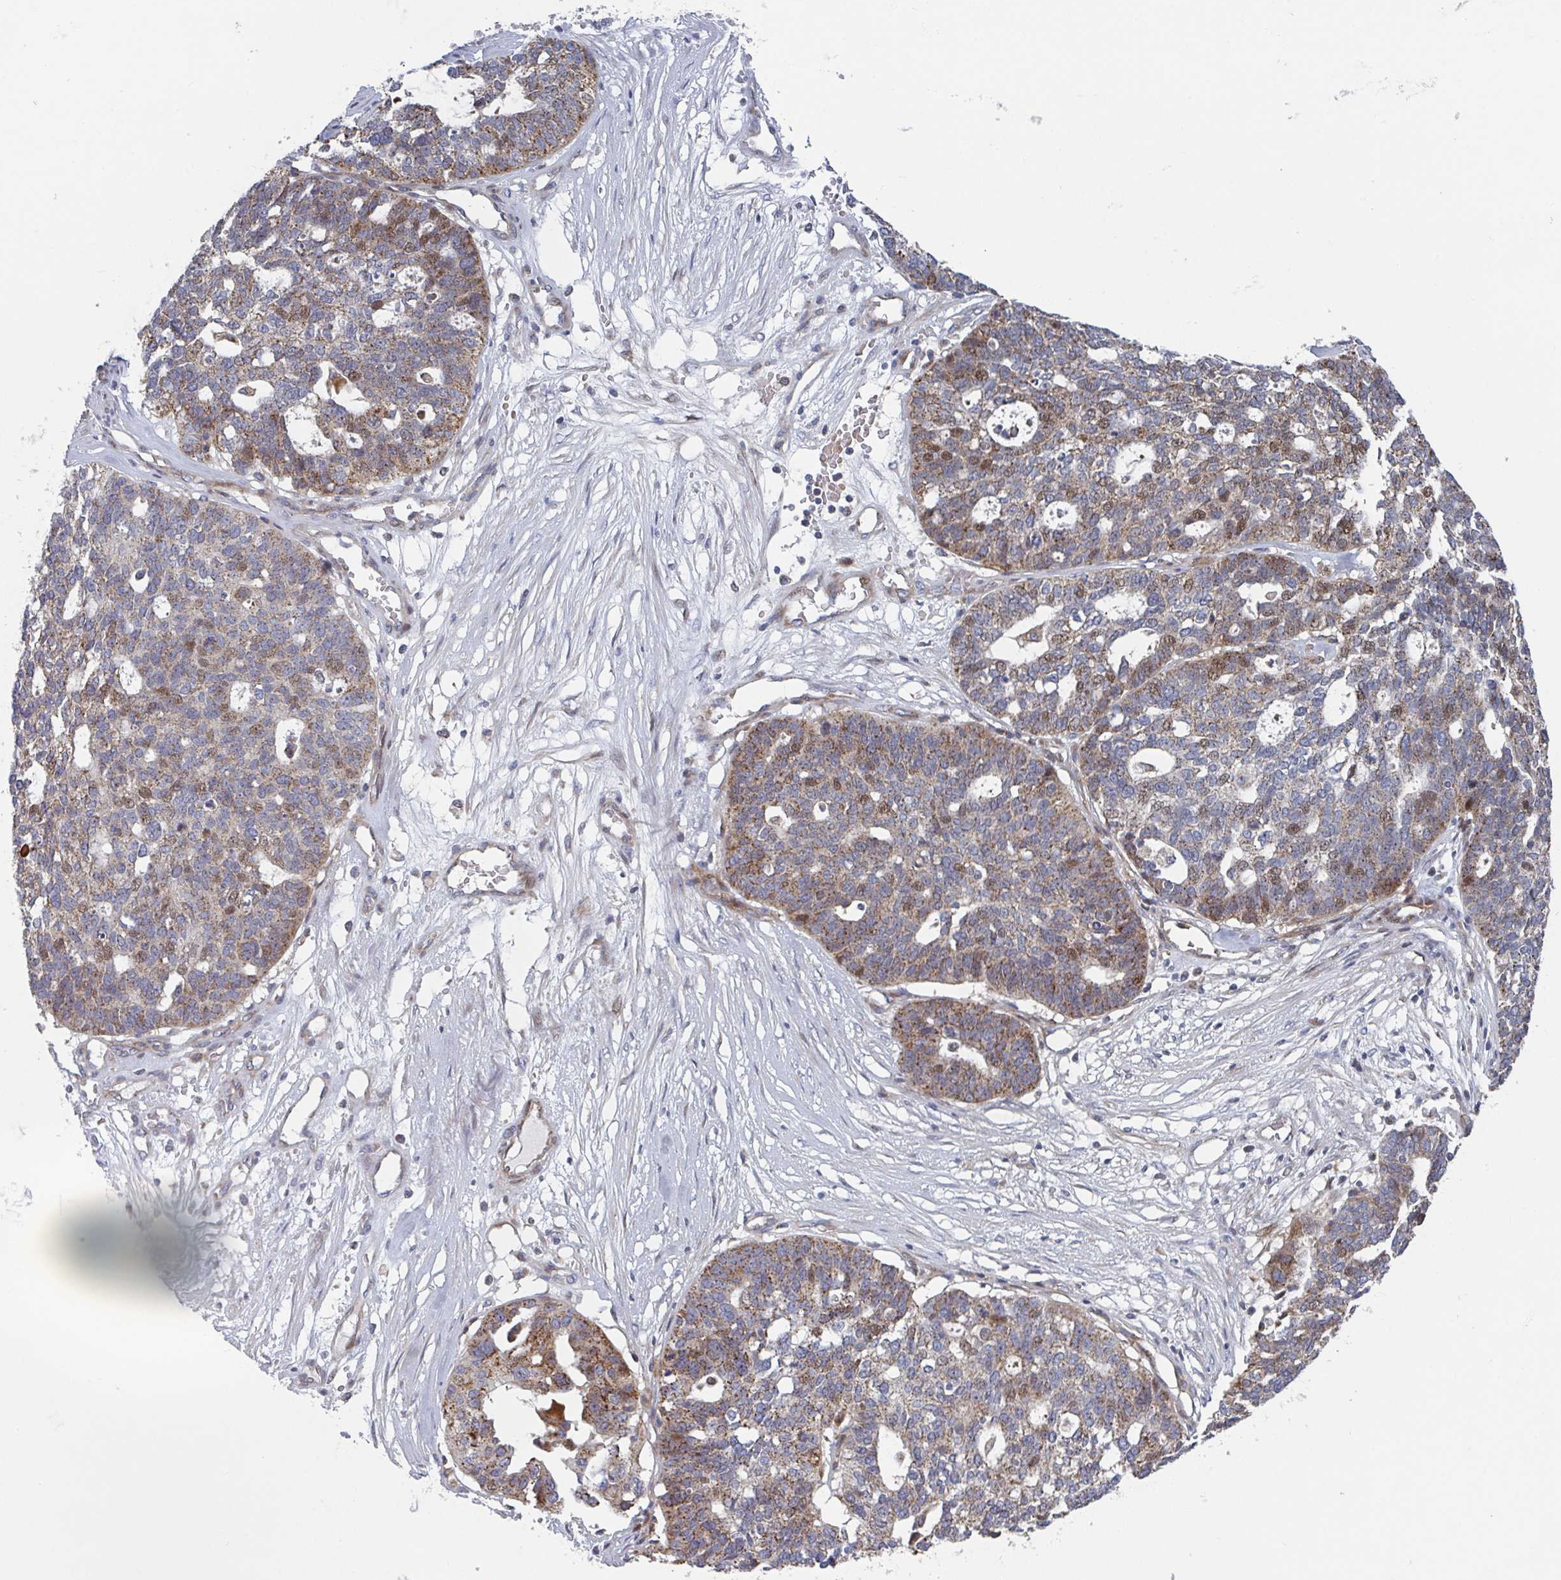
{"staining": {"intensity": "moderate", "quantity": ">75%", "location": "cytoplasmic/membranous,nuclear"}, "tissue": "ovarian cancer", "cell_type": "Tumor cells", "image_type": "cancer", "snomed": [{"axis": "morphology", "description": "Cystadenocarcinoma, serous, NOS"}, {"axis": "topography", "description": "Ovary"}], "caption": "Protein staining demonstrates moderate cytoplasmic/membranous and nuclear positivity in approximately >75% of tumor cells in ovarian serous cystadenocarcinoma.", "gene": "ZNF644", "patient": {"sex": "female", "age": 59}}